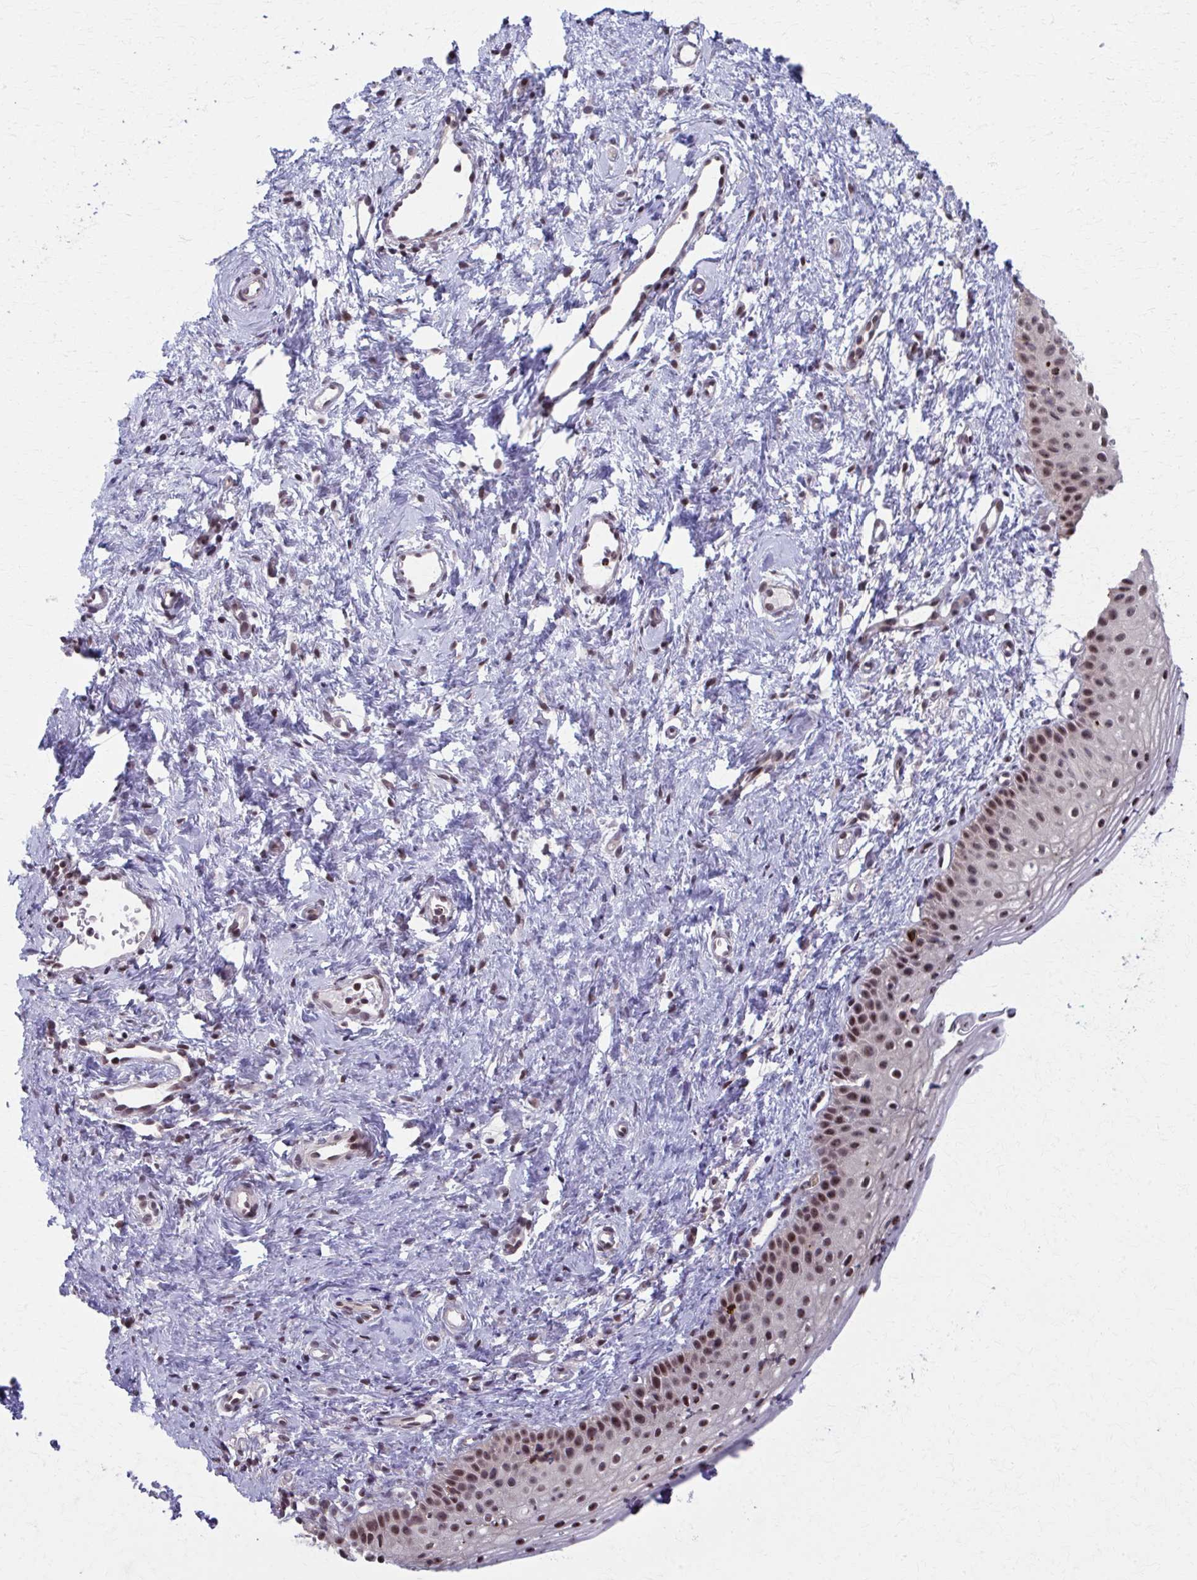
{"staining": {"intensity": "moderate", "quantity": ">75%", "location": "nuclear"}, "tissue": "vagina", "cell_type": "Squamous epithelial cells", "image_type": "normal", "snomed": [{"axis": "morphology", "description": "Normal tissue, NOS"}, {"axis": "topography", "description": "Vagina"}], "caption": "IHC micrograph of normal vagina stained for a protein (brown), which reveals medium levels of moderate nuclear positivity in approximately >75% of squamous epithelial cells.", "gene": "SETBP1", "patient": {"sex": "female", "age": 65}}